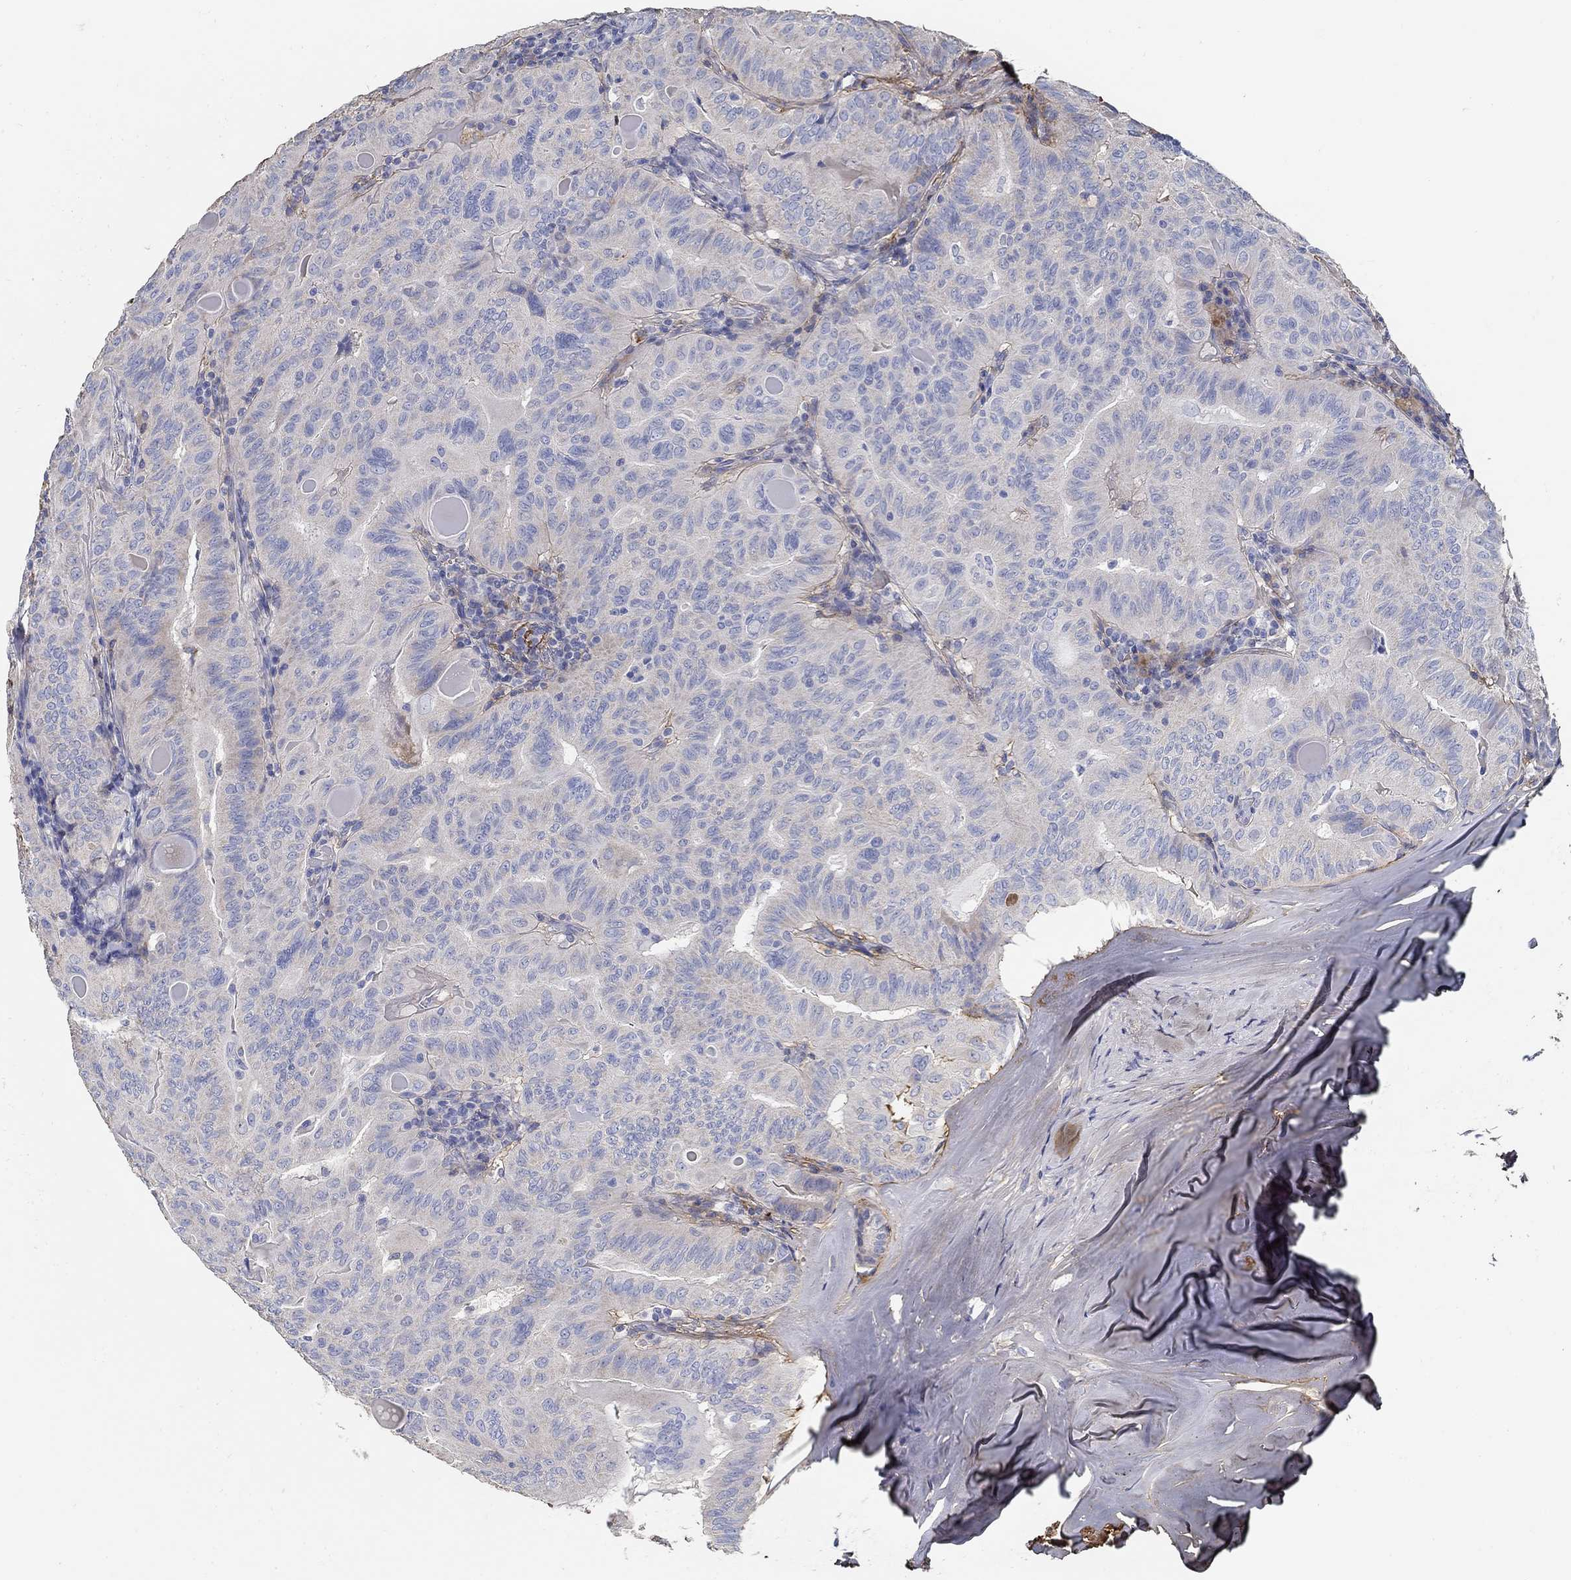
{"staining": {"intensity": "negative", "quantity": "none", "location": "none"}, "tissue": "thyroid cancer", "cell_type": "Tumor cells", "image_type": "cancer", "snomed": [{"axis": "morphology", "description": "Papillary adenocarcinoma, NOS"}, {"axis": "topography", "description": "Thyroid gland"}], "caption": "DAB immunohistochemical staining of human thyroid cancer exhibits no significant expression in tumor cells.", "gene": "TGFBI", "patient": {"sex": "female", "age": 68}}